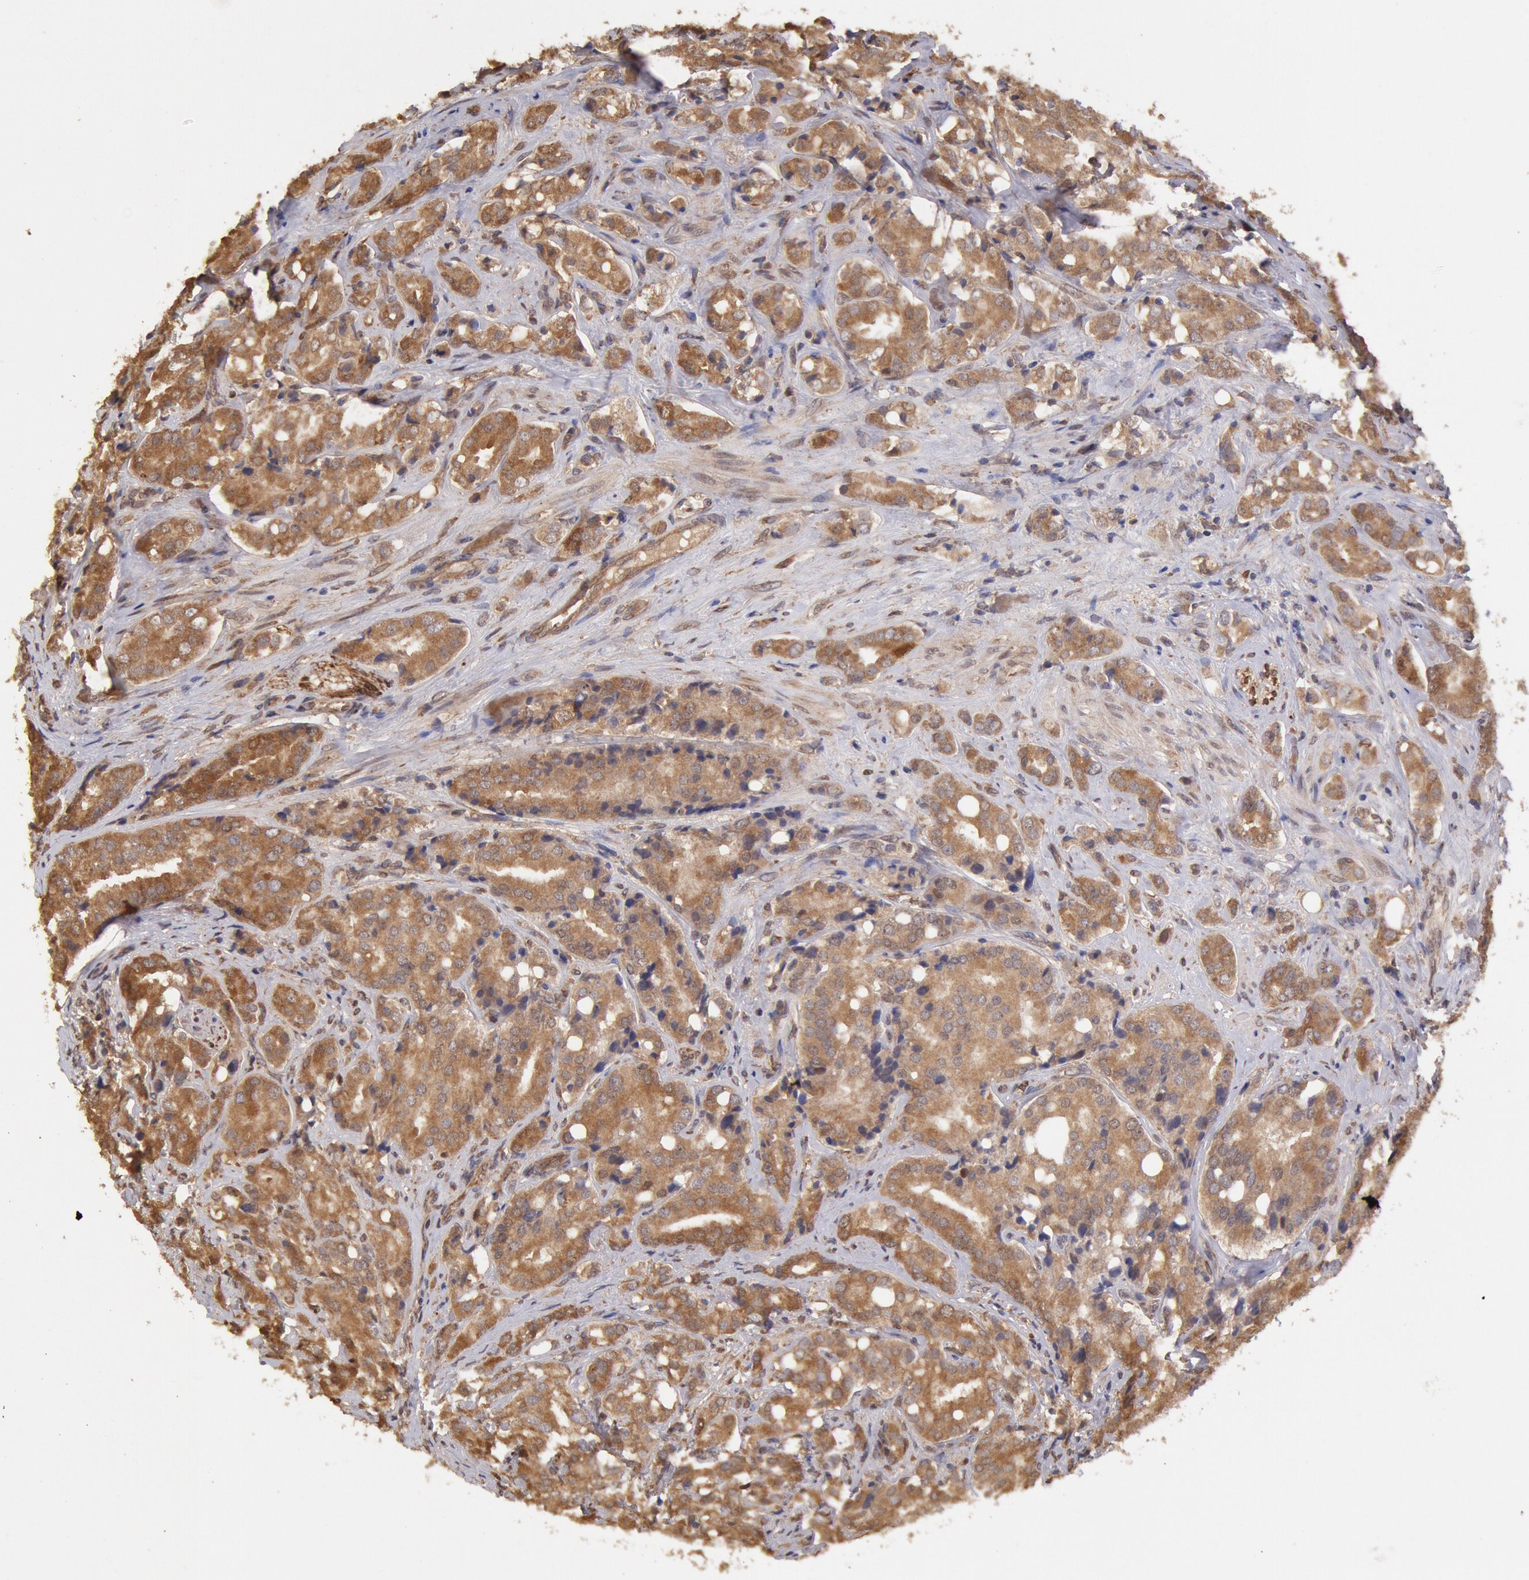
{"staining": {"intensity": "strong", "quantity": ">75%", "location": "cytoplasmic/membranous"}, "tissue": "prostate cancer", "cell_type": "Tumor cells", "image_type": "cancer", "snomed": [{"axis": "morphology", "description": "Adenocarcinoma, High grade"}, {"axis": "topography", "description": "Prostate"}], "caption": "DAB immunohistochemical staining of human adenocarcinoma (high-grade) (prostate) reveals strong cytoplasmic/membranous protein positivity in approximately >75% of tumor cells. Immunohistochemistry (ihc) stains the protein of interest in brown and the nuclei are stained blue.", "gene": "COMT", "patient": {"sex": "male", "age": 68}}